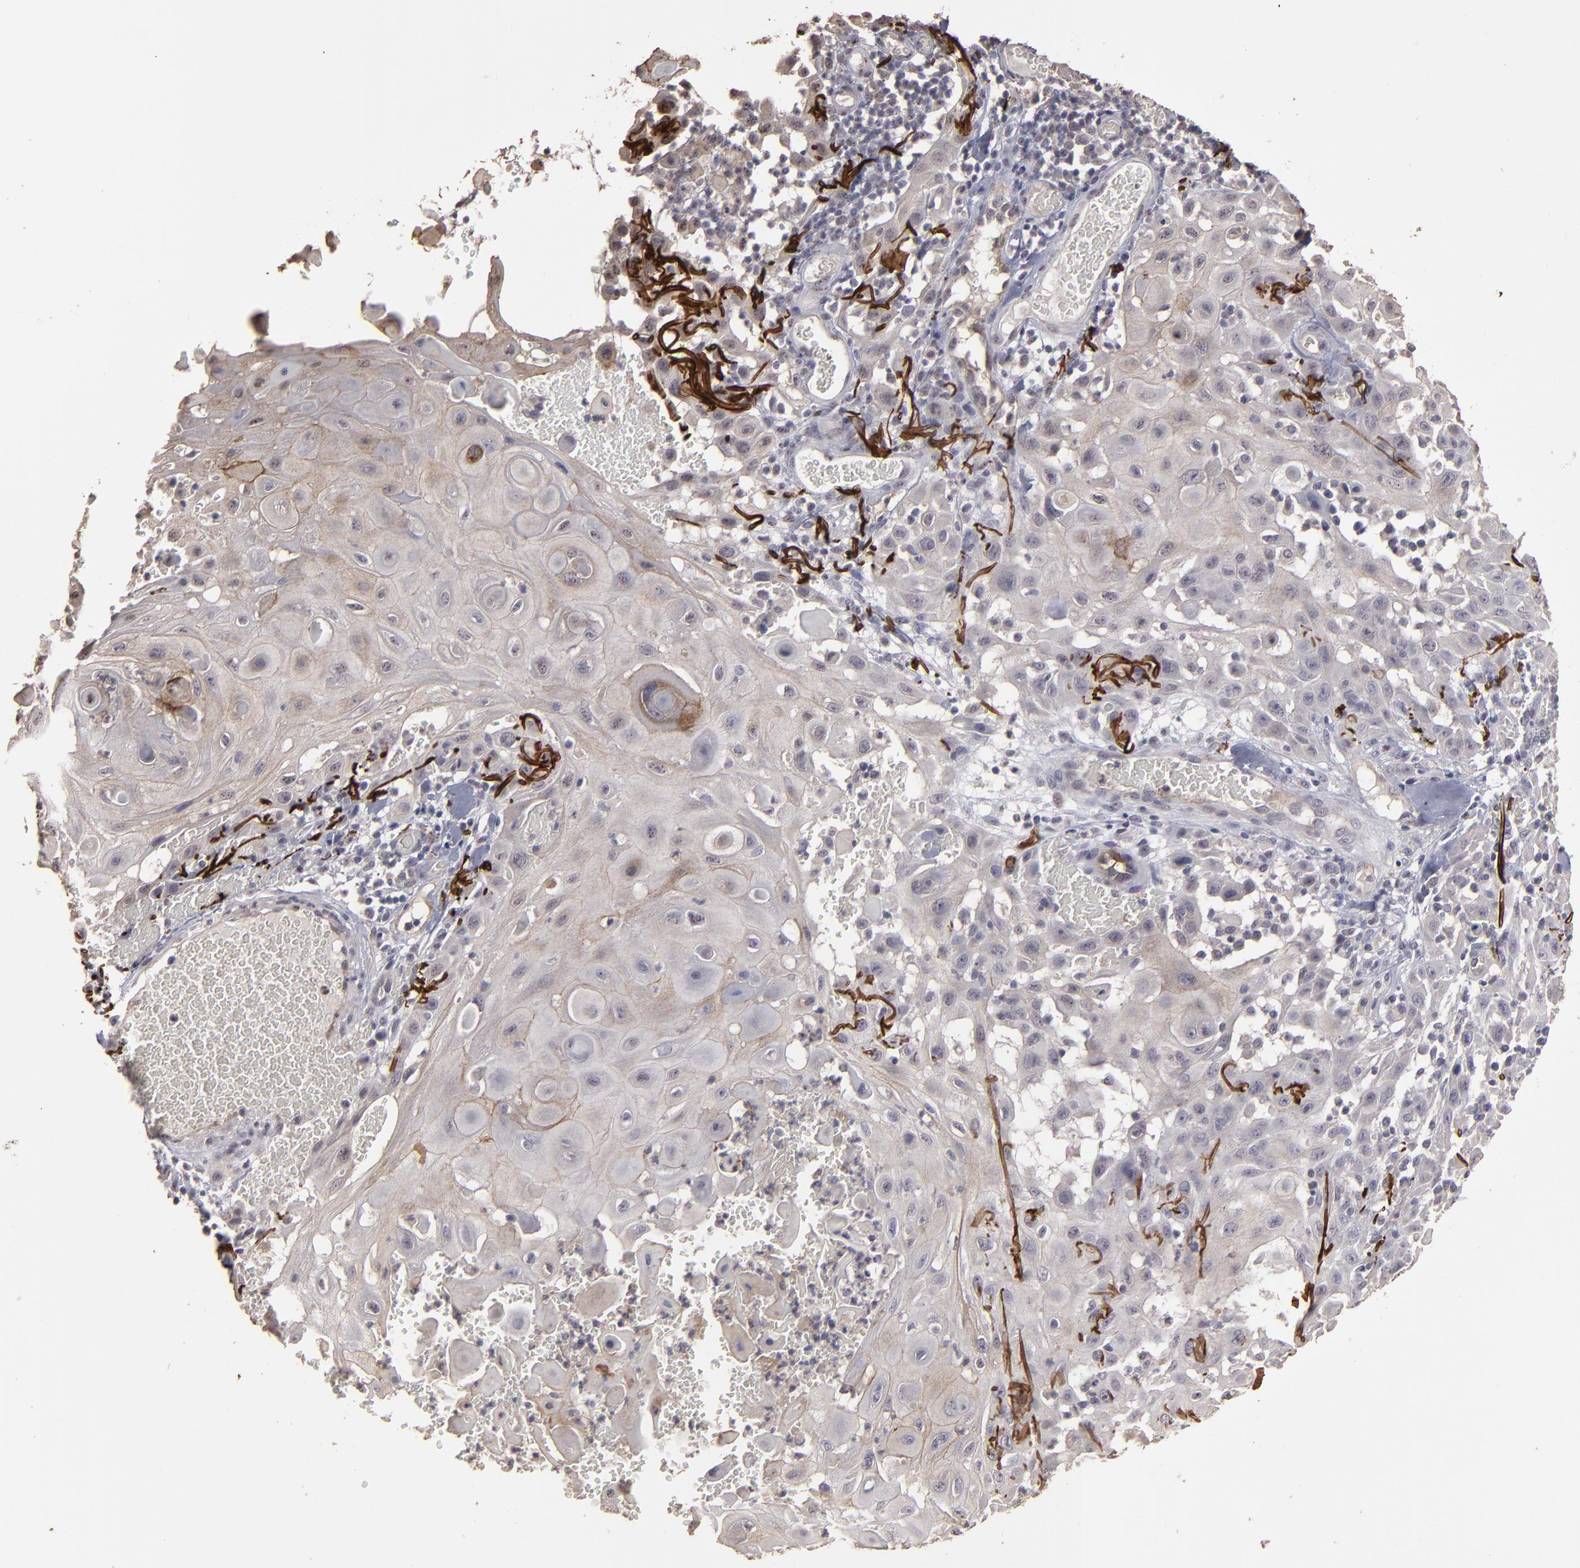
{"staining": {"intensity": "weak", "quantity": "25%-75%", "location": "cytoplasmic/membranous"}, "tissue": "skin cancer", "cell_type": "Tumor cells", "image_type": "cancer", "snomed": [{"axis": "morphology", "description": "Squamous cell carcinoma, NOS"}, {"axis": "topography", "description": "Skin"}], "caption": "Immunohistochemical staining of skin squamous cell carcinoma displays low levels of weak cytoplasmic/membranous expression in approximately 25%-75% of tumor cells.", "gene": "CD55", "patient": {"sex": "male", "age": 24}}